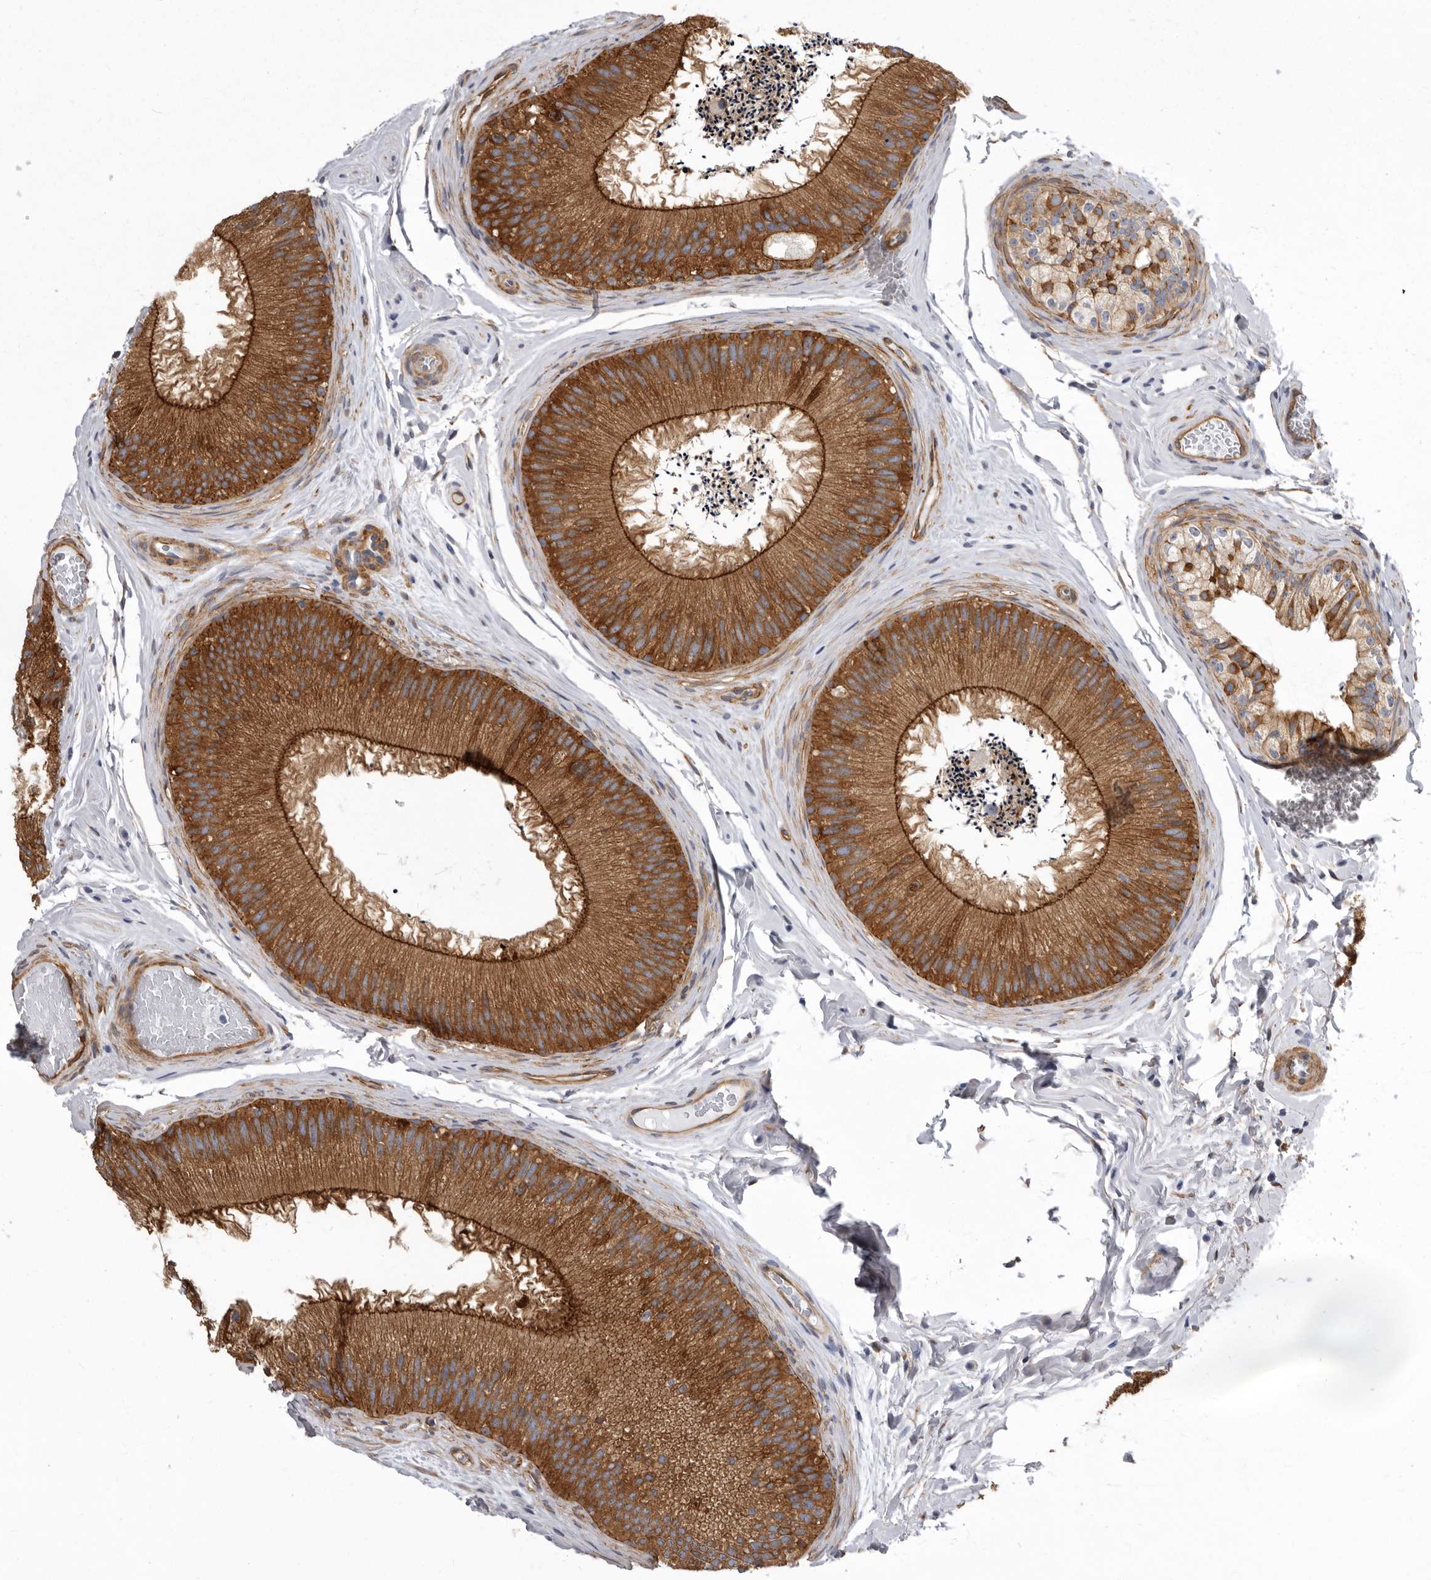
{"staining": {"intensity": "strong", "quantity": ">75%", "location": "cytoplasmic/membranous"}, "tissue": "epididymis", "cell_type": "Glandular cells", "image_type": "normal", "snomed": [{"axis": "morphology", "description": "Normal tissue, NOS"}, {"axis": "topography", "description": "Epididymis"}], "caption": "Unremarkable epididymis exhibits strong cytoplasmic/membranous staining in approximately >75% of glandular cells, visualized by immunohistochemistry.", "gene": "ENAH", "patient": {"sex": "male", "age": 45}}